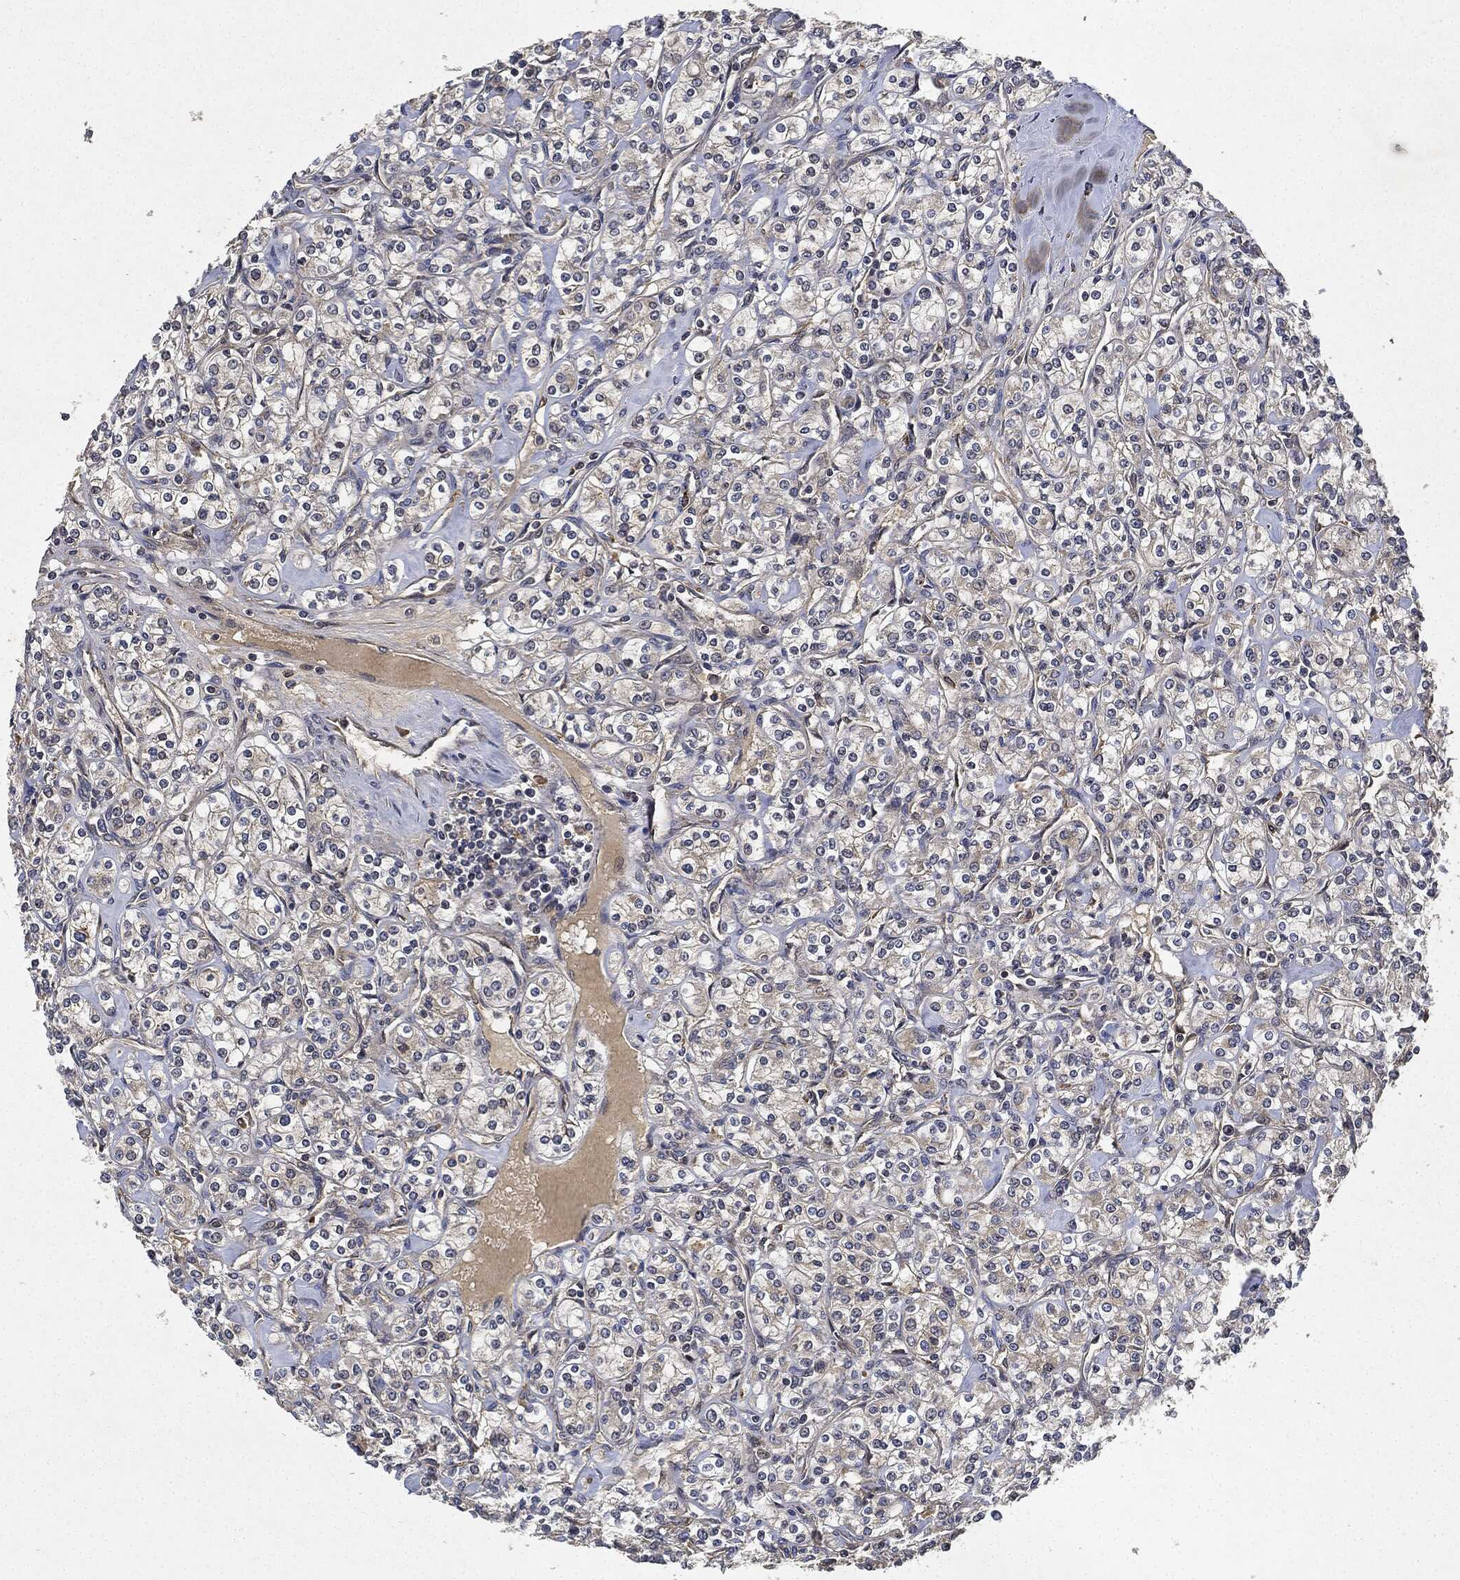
{"staining": {"intensity": "negative", "quantity": "none", "location": "none"}, "tissue": "renal cancer", "cell_type": "Tumor cells", "image_type": "cancer", "snomed": [{"axis": "morphology", "description": "Adenocarcinoma, NOS"}, {"axis": "topography", "description": "Kidney"}], "caption": "Immunohistochemistry (IHC) image of neoplastic tissue: human adenocarcinoma (renal) stained with DAB (3,3'-diaminobenzidine) reveals no significant protein expression in tumor cells.", "gene": "MLST8", "patient": {"sex": "male", "age": 77}}